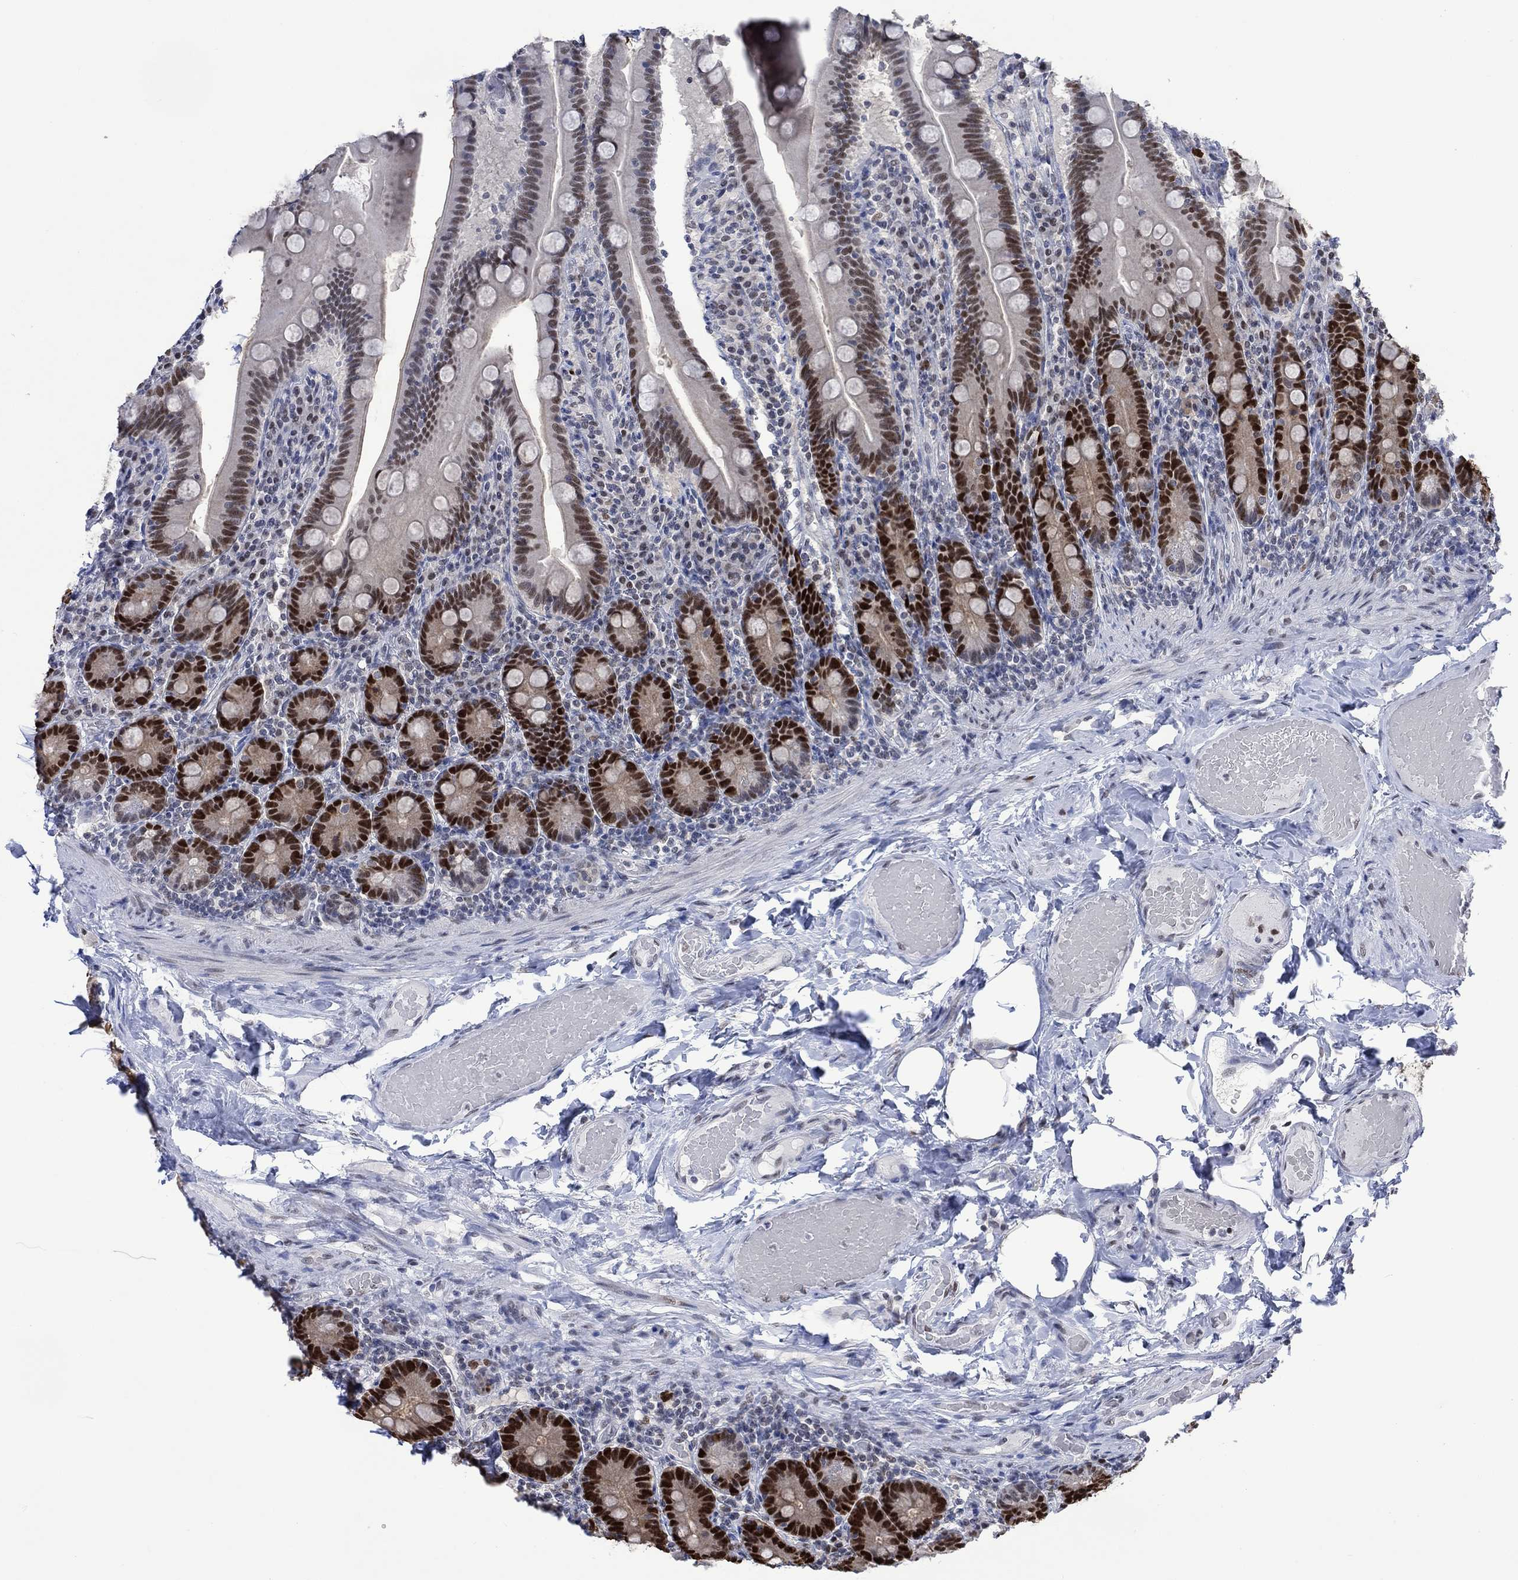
{"staining": {"intensity": "strong", "quantity": "25%-75%", "location": "nuclear"}, "tissue": "small intestine", "cell_type": "Glandular cells", "image_type": "normal", "snomed": [{"axis": "morphology", "description": "Normal tissue, NOS"}, {"axis": "topography", "description": "Small intestine"}], "caption": "This photomicrograph displays normal small intestine stained with immunohistochemistry to label a protein in brown. The nuclear of glandular cells show strong positivity for the protein. Nuclei are counter-stained blue.", "gene": "RAD54L2", "patient": {"sex": "male", "age": 66}}